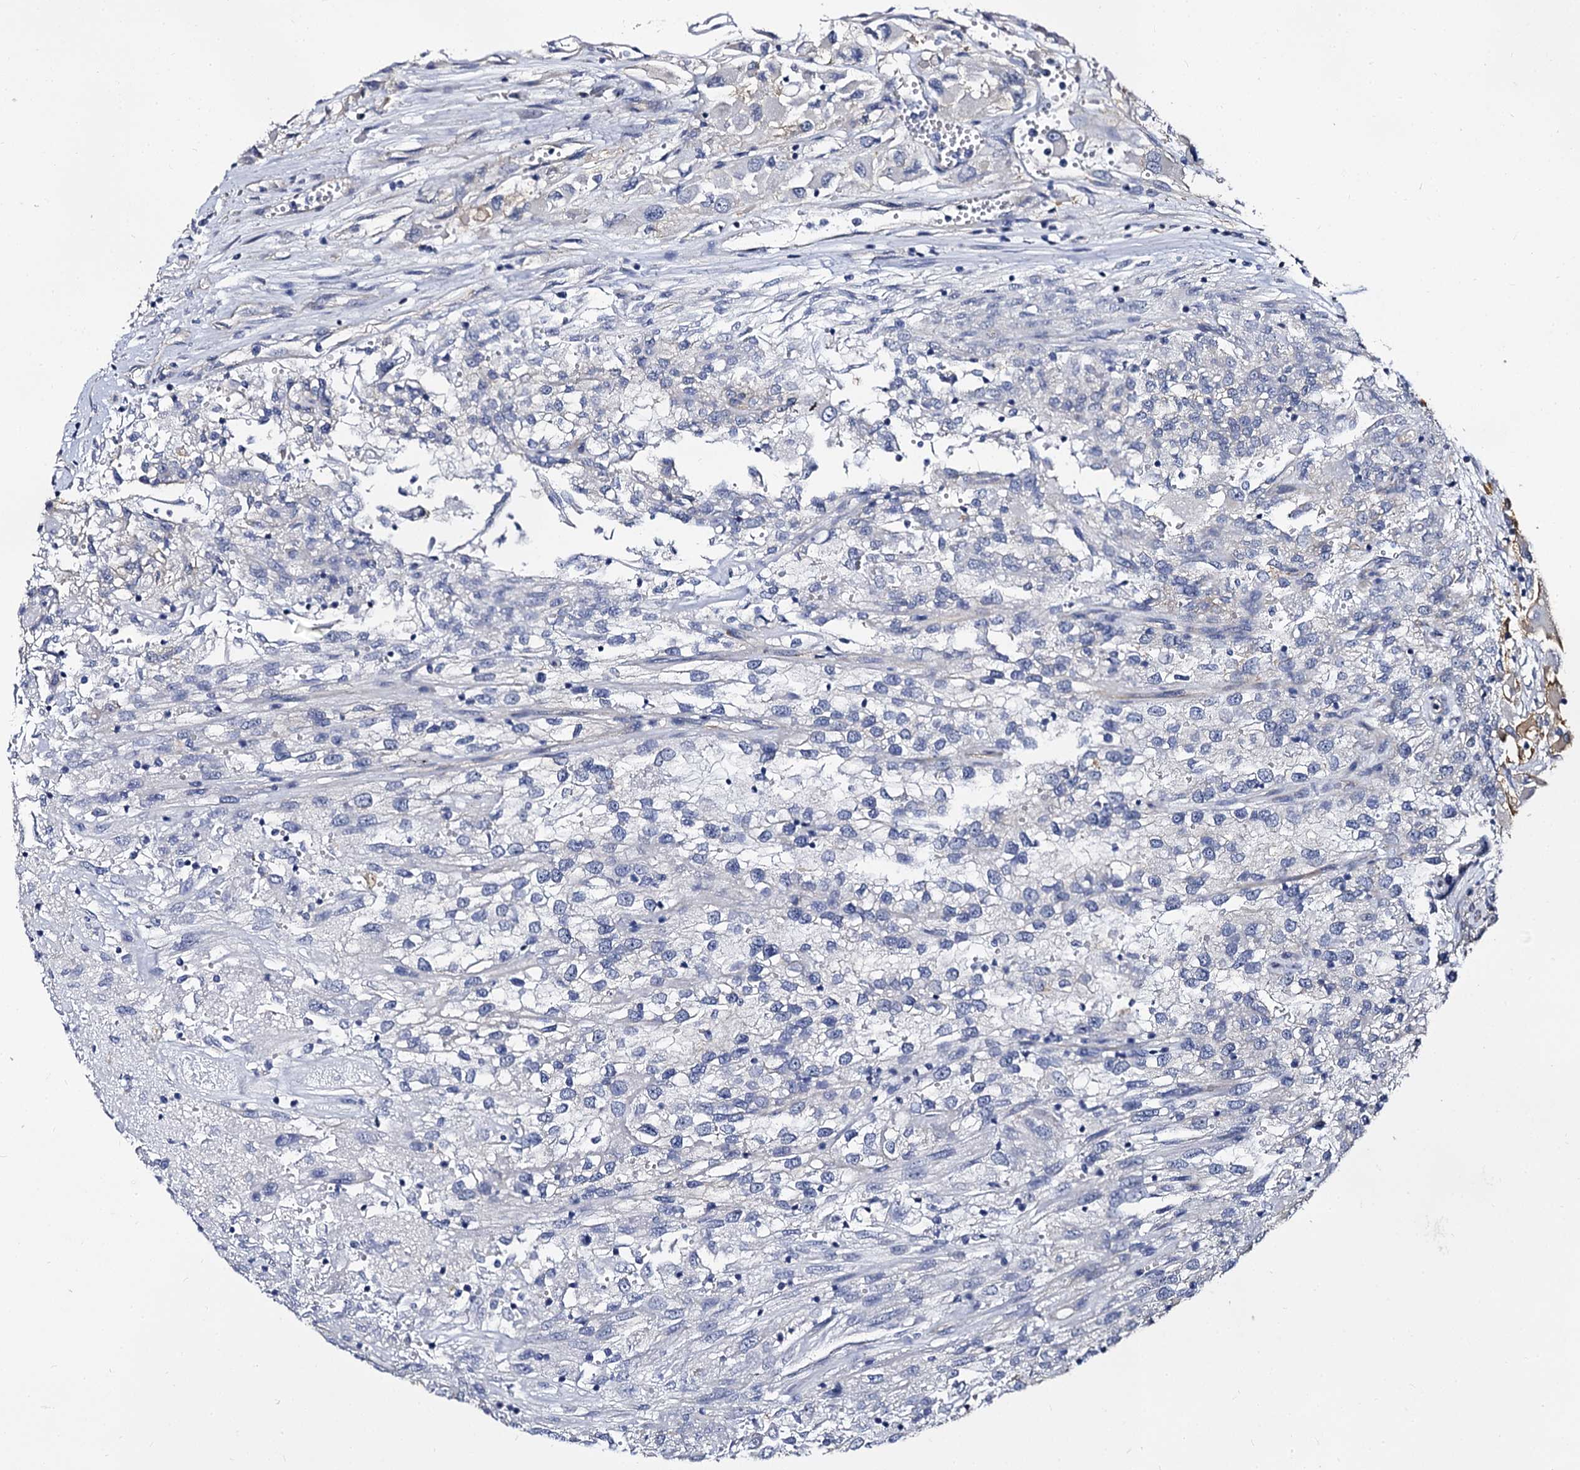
{"staining": {"intensity": "negative", "quantity": "none", "location": "none"}, "tissue": "renal cancer", "cell_type": "Tumor cells", "image_type": "cancer", "snomed": [{"axis": "morphology", "description": "Adenocarcinoma, NOS"}, {"axis": "topography", "description": "Kidney"}], "caption": "This is an IHC micrograph of renal adenocarcinoma. There is no staining in tumor cells.", "gene": "CBFB", "patient": {"sex": "female", "age": 52}}